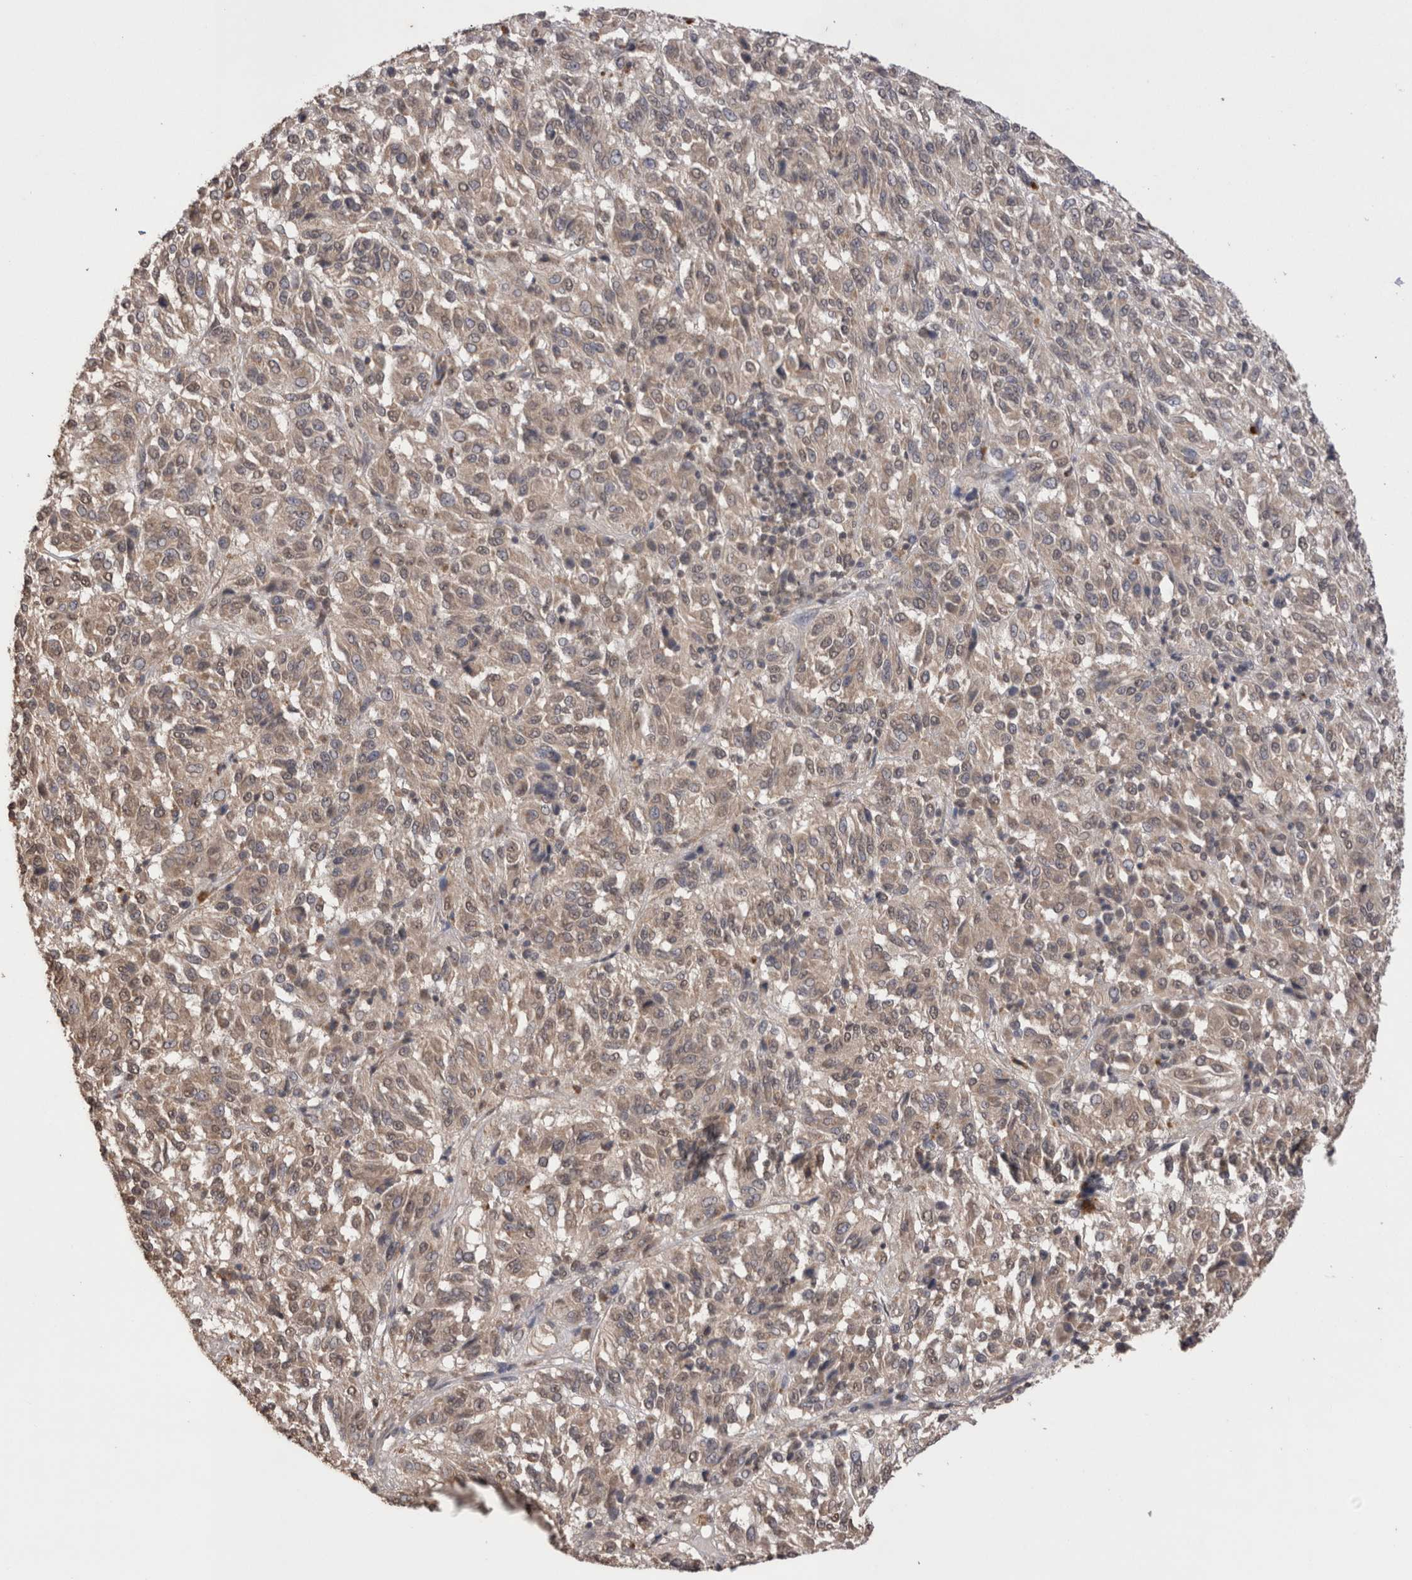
{"staining": {"intensity": "weak", "quantity": ">75%", "location": "cytoplasmic/membranous,nuclear"}, "tissue": "melanoma", "cell_type": "Tumor cells", "image_type": "cancer", "snomed": [{"axis": "morphology", "description": "Malignant melanoma, Metastatic site"}, {"axis": "topography", "description": "Lung"}], "caption": "A brown stain labels weak cytoplasmic/membranous and nuclear expression of a protein in human melanoma tumor cells.", "gene": "GRK5", "patient": {"sex": "male", "age": 64}}